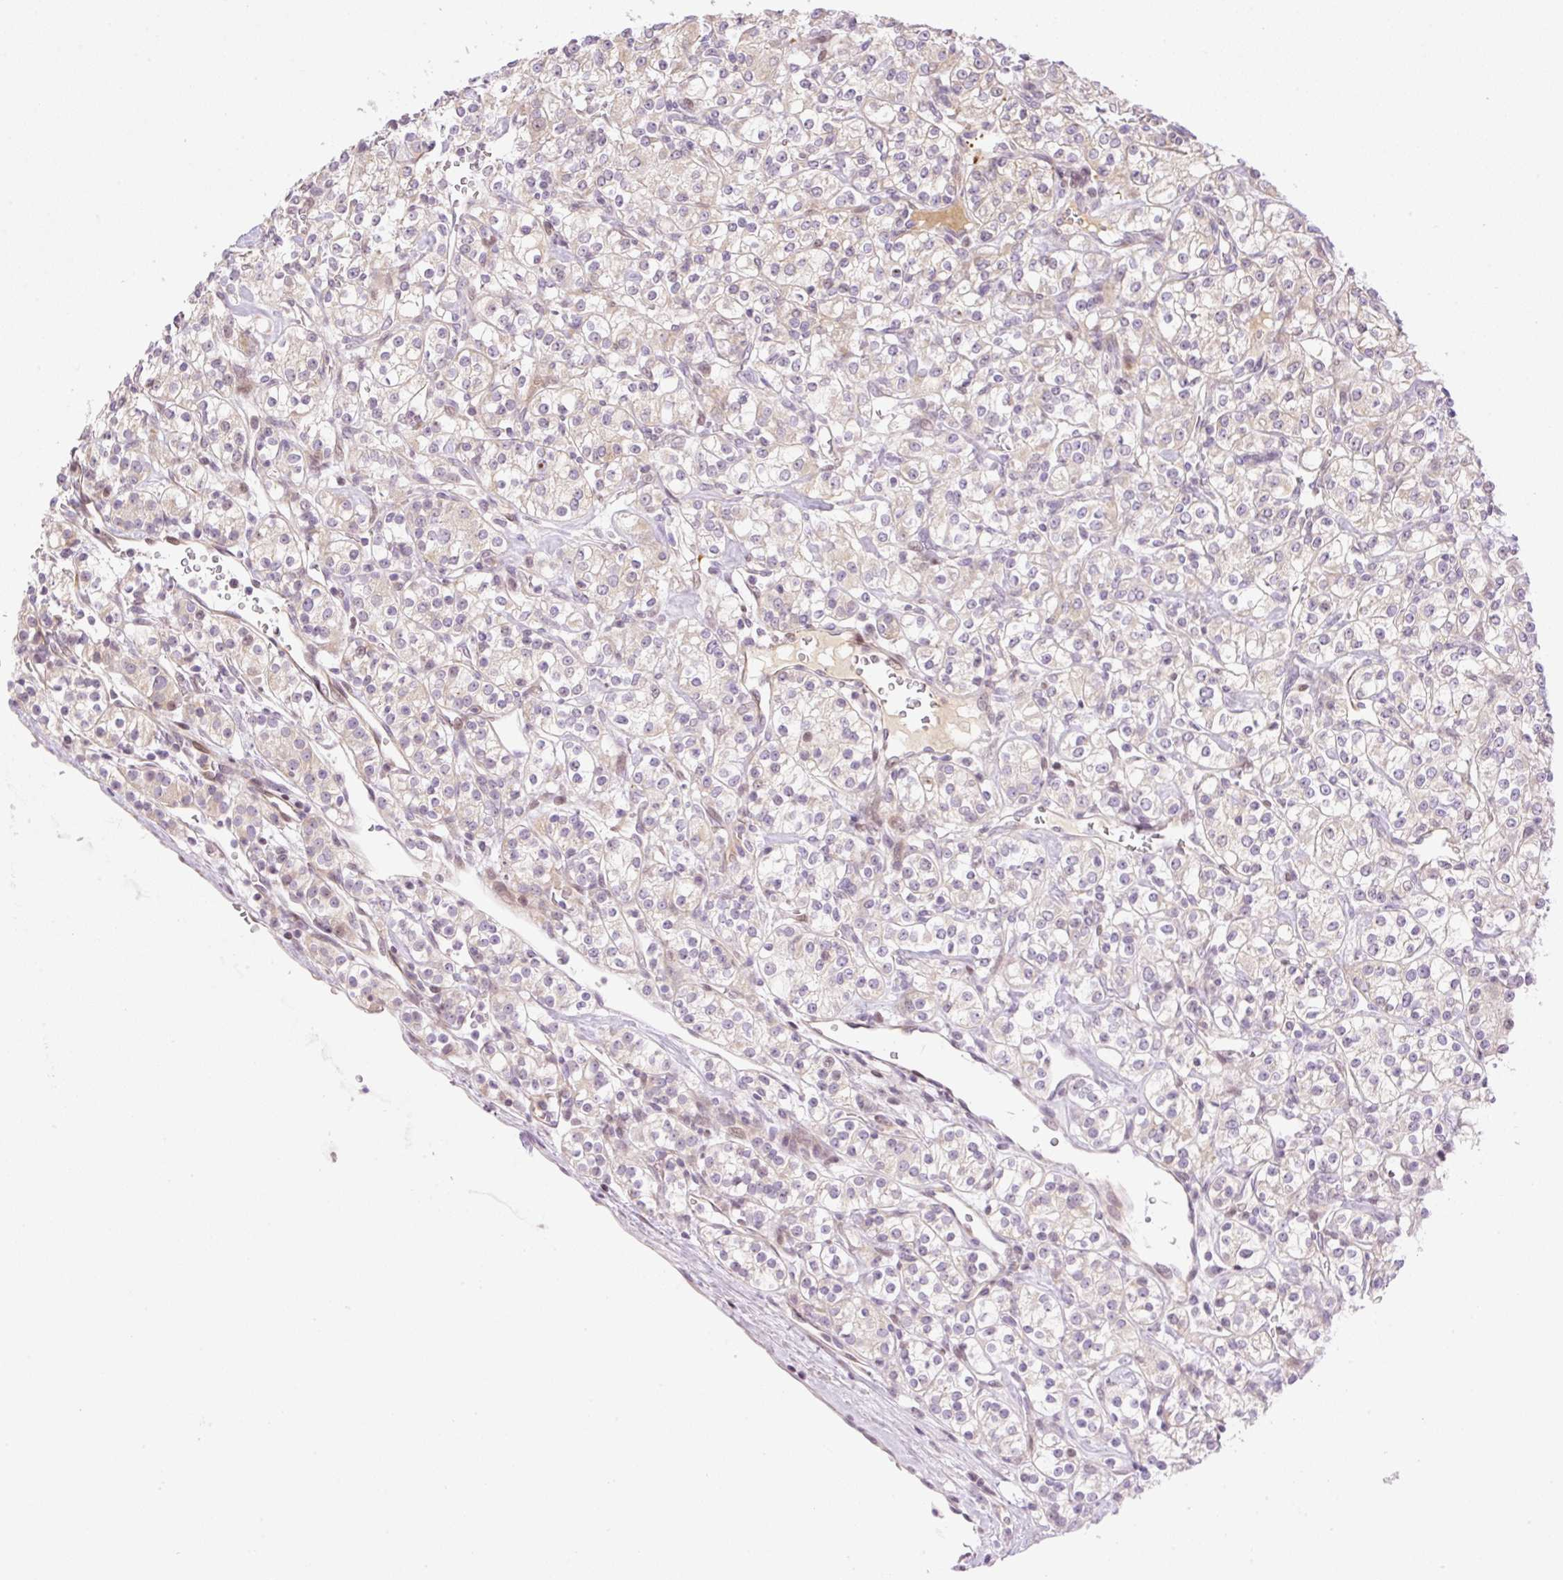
{"staining": {"intensity": "weak", "quantity": "<25%", "location": "cytoplasmic/membranous"}, "tissue": "renal cancer", "cell_type": "Tumor cells", "image_type": "cancer", "snomed": [{"axis": "morphology", "description": "Adenocarcinoma, NOS"}, {"axis": "topography", "description": "Kidney"}], "caption": "Tumor cells show no significant protein expression in adenocarcinoma (renal). (Brightfield microscopy of DAB IHC at high magnification).", "gene": "ZNF394", "patient": {"sex": "male", "age": 77}}